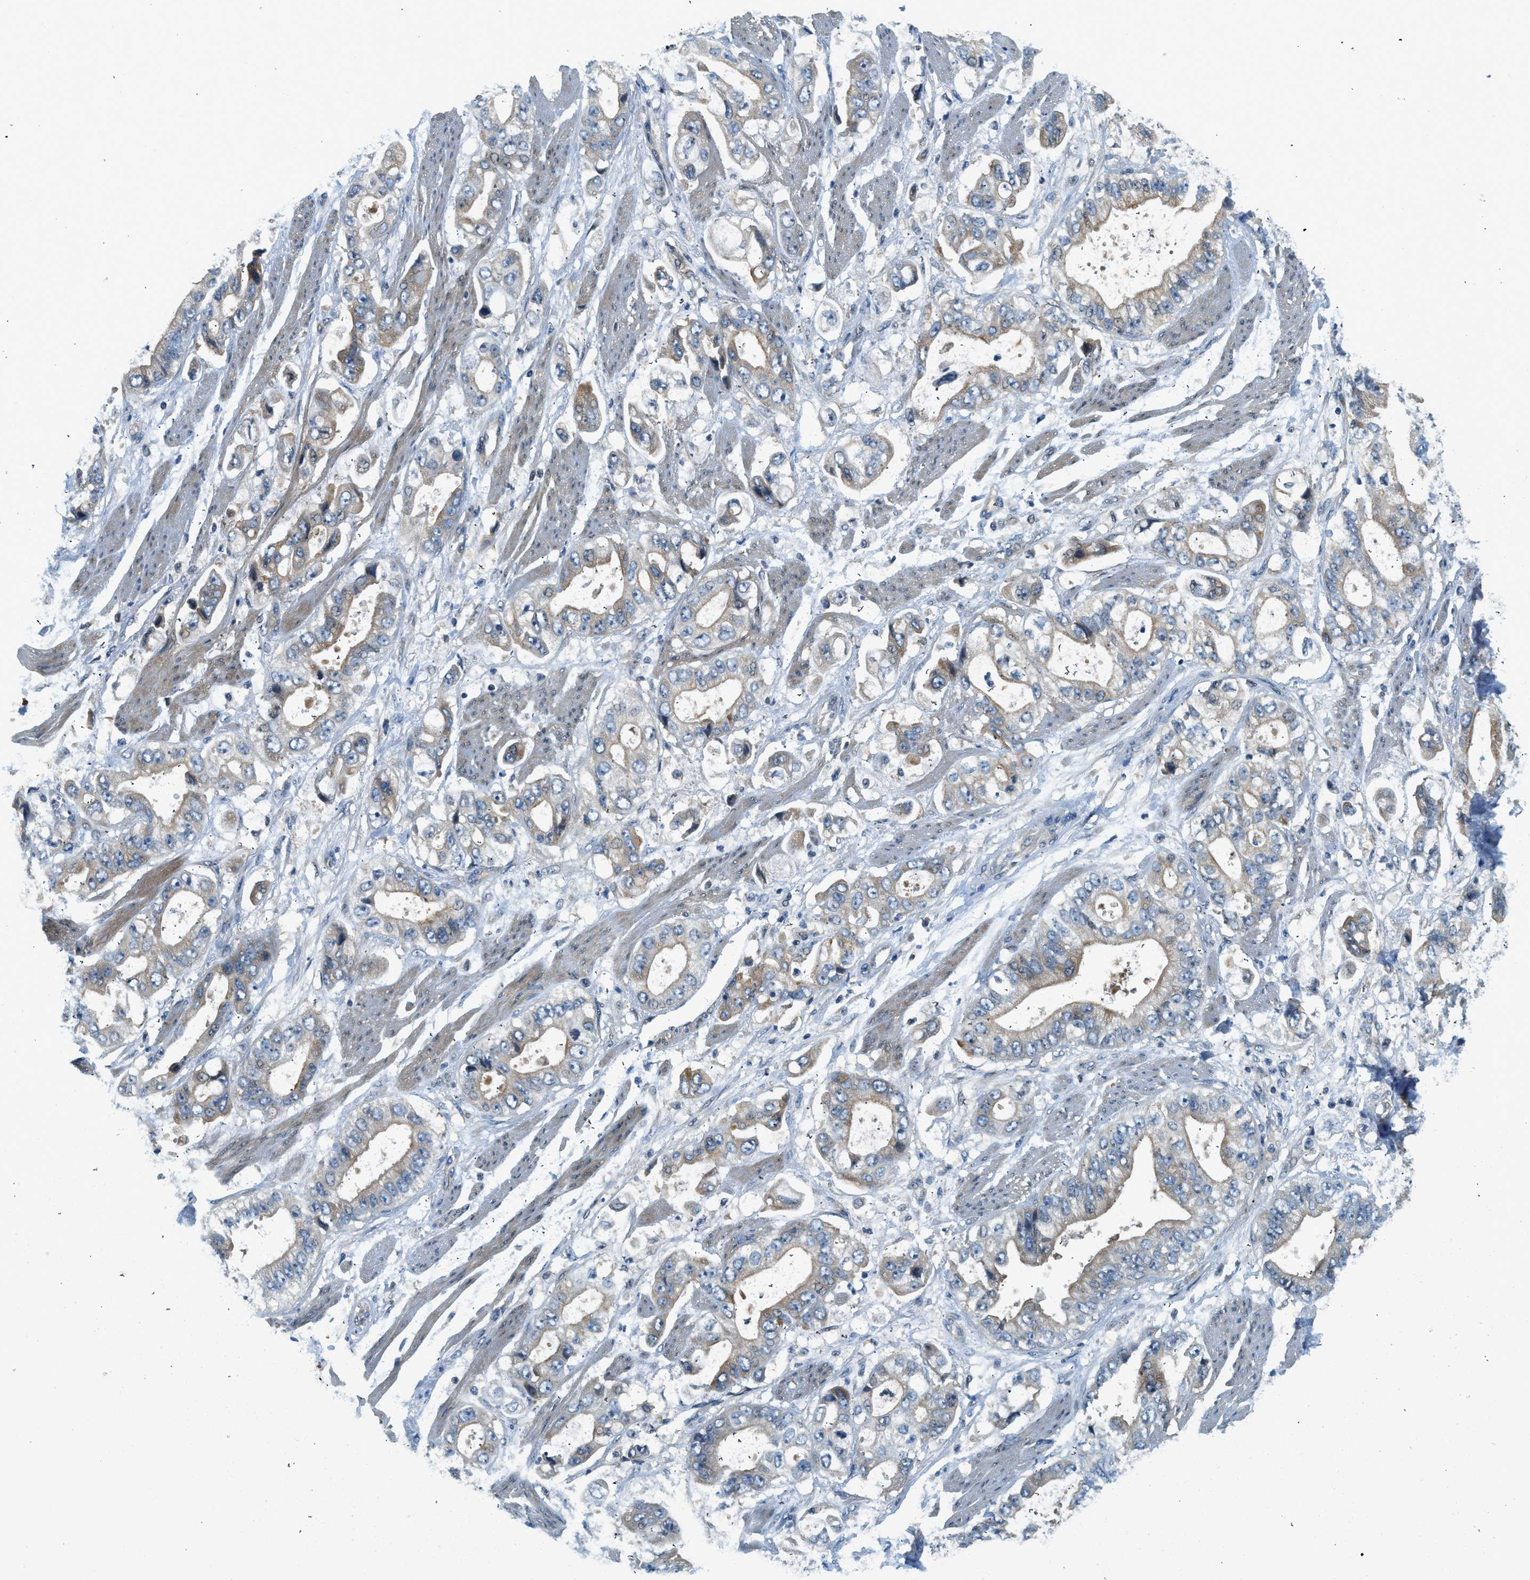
{"staining": {"intensity": "weak", "quantity": "<25%", "location": "cytoplasmic/membranous"}, "tissue": "stomach cancer", "cell_type": "Tumor cells", "image_type": "cancer", "snomed": [{"axis": "morphology", "description": "Normal tissue, NOS"}, {"axis": "morphology", "description": "Adenocarcinoma, NOS"}, {"axis": "topography", "description": "Stomach"}], "caption": "This is a photomicrograph of immunohistochemistry (IHC) staining of adenocarcinoma (stomach), which shows no expression in tumor cells.", "gene": "KCNK1", "patient": {"sex": "male", "age": 62}}